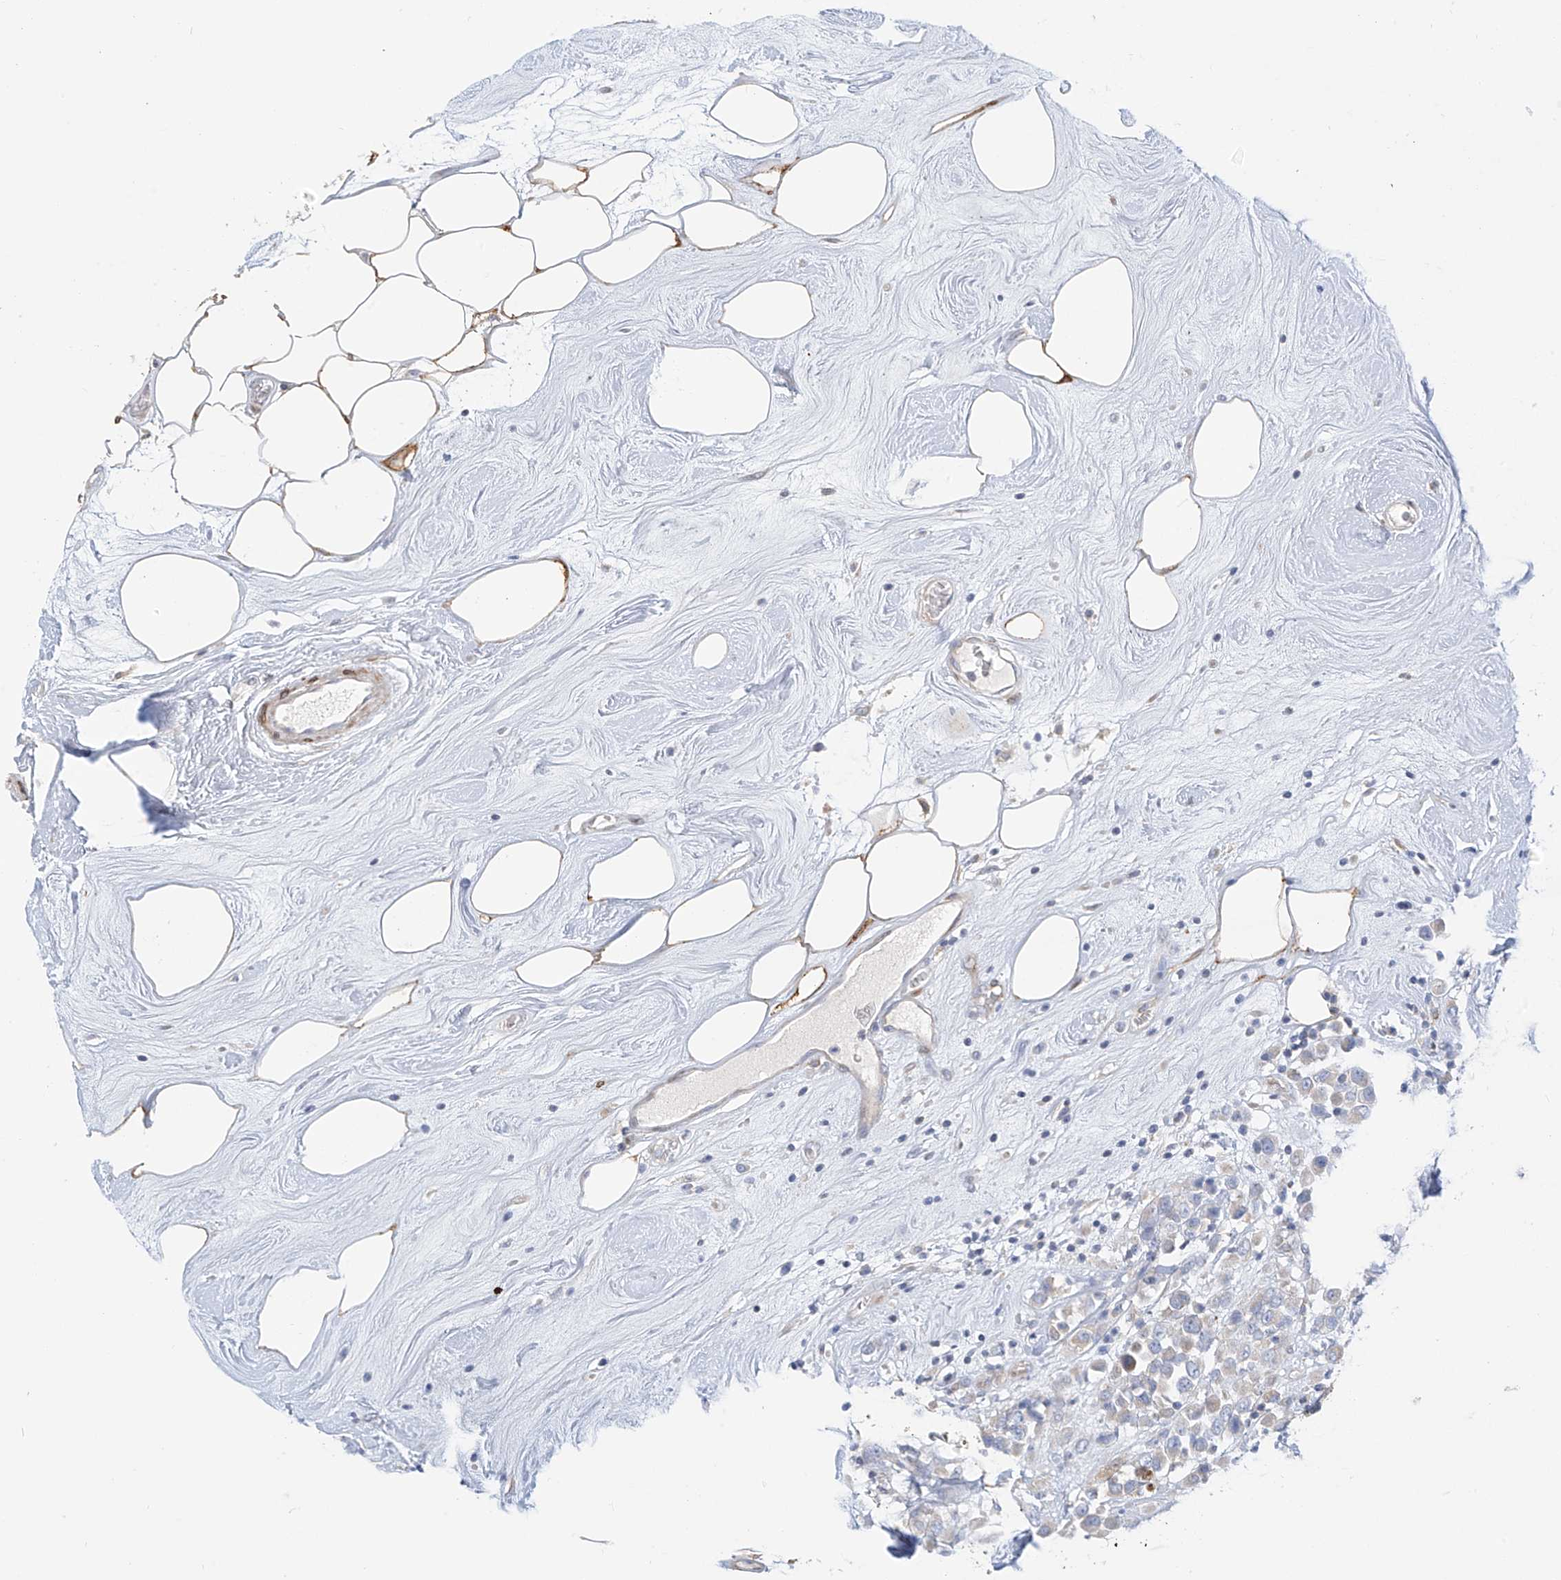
{"staining": {"intensity": "weak", "quantity": "<25%", "location": "cytoplasmic/membranous"}, "tissue": "breast cancer", "cell_type": "Tumor cells", "image_type": "cancer", "snomed": [{"axis": "morphology", "description": "Duct carcinoma"}, {"axis": "topography", "description": "Breast"}], "caption": "Immunohistochemistry (IHC) photomicrograph of human breast cancer (infiltrating ductal carcinoma) stained for a protein (brown), which reveals no expression in tumor cells.", "gene": "PCYOX1", "patient": {"sex": "female", "age": 61}}